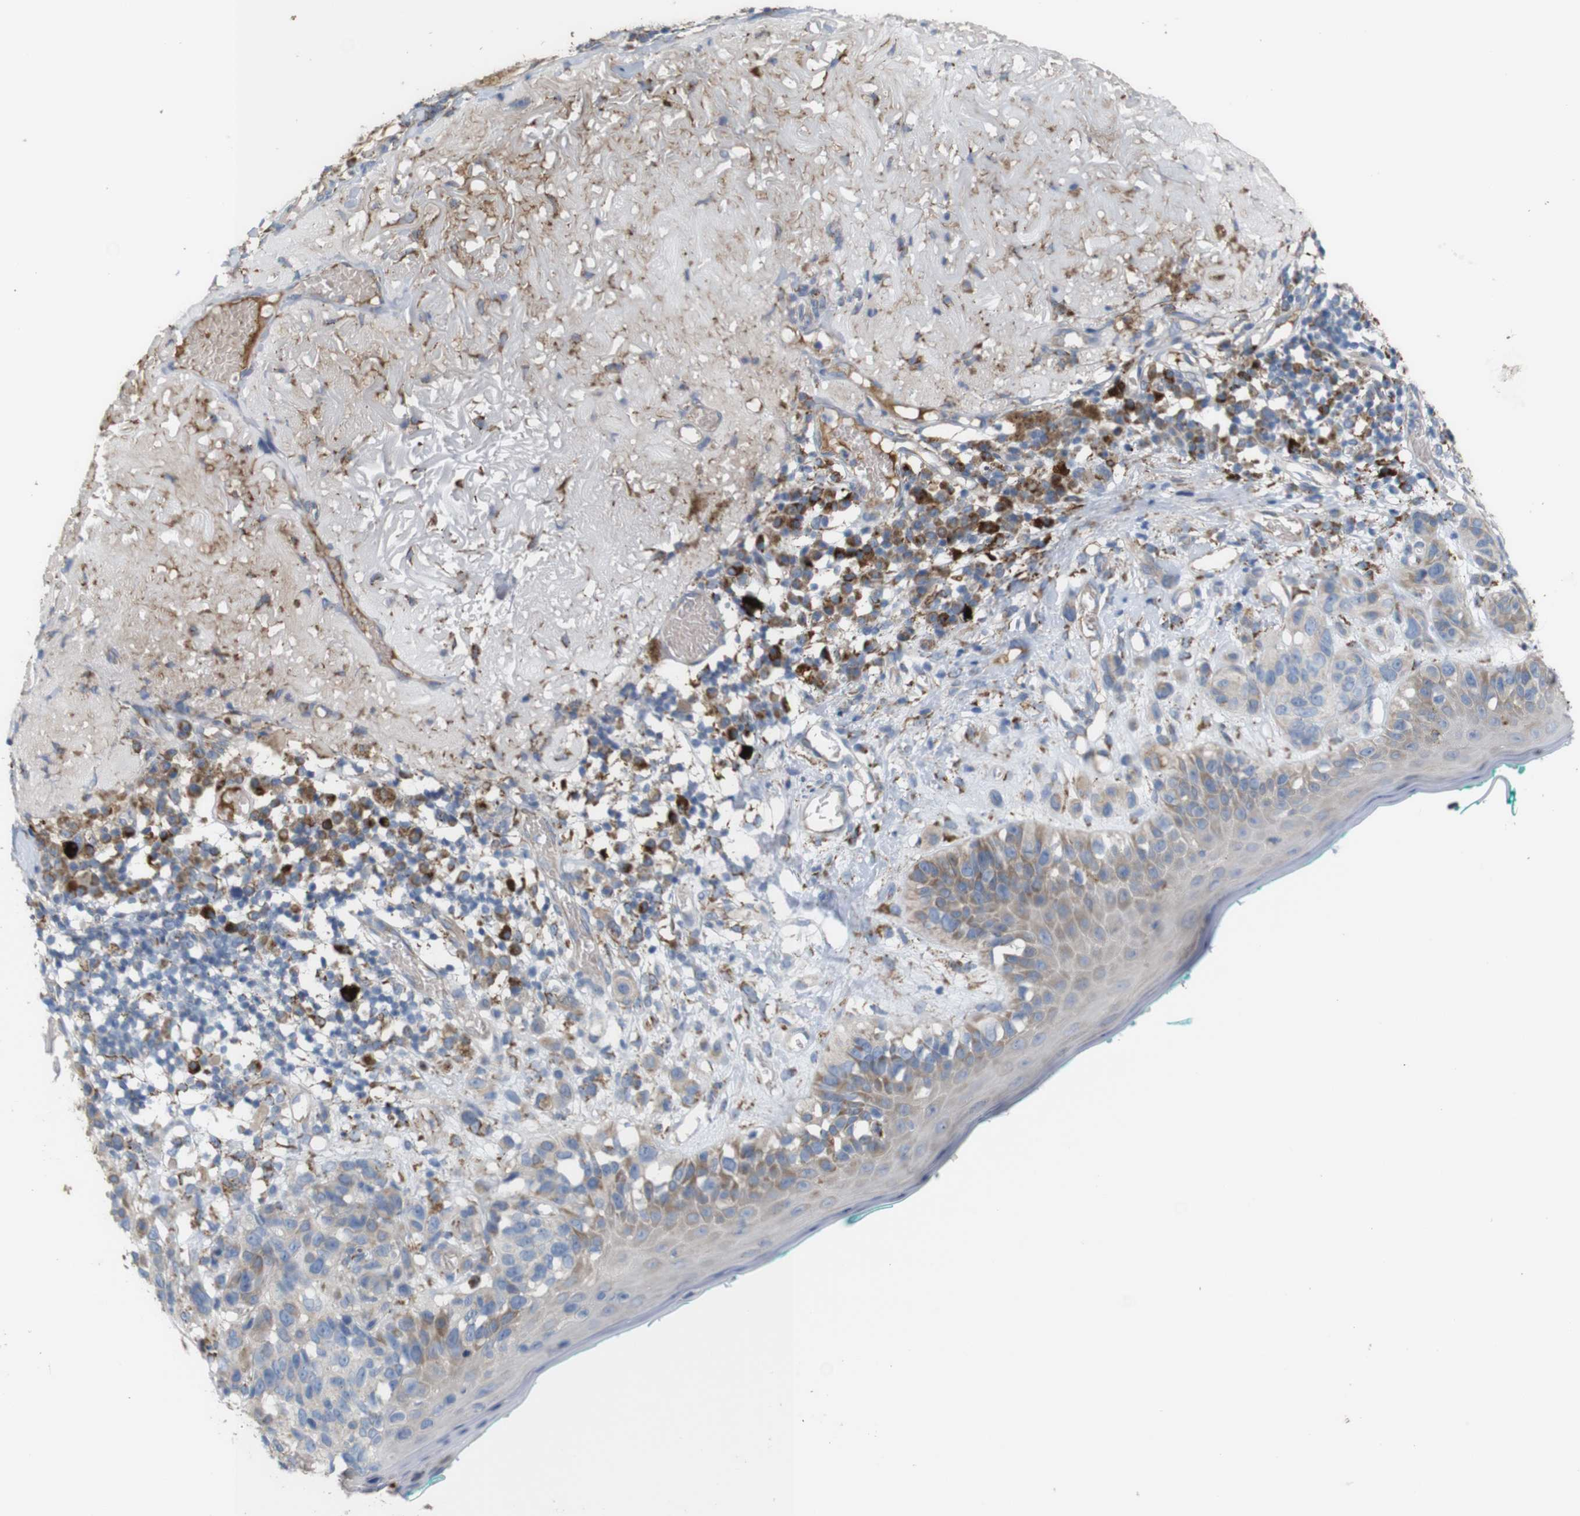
{"staining": {"intensity": "moderate", "quantity": ">75%", "location": "cytoplasmic/membranous"}, "tissue": "melanoma", "cell_type": "Tumor cells", "image_type": "cancer", "snomed": [{"axis": "morphology", "description": "Malignant melanoma in situ"}, {"axis": "morphology", "description": "Malignant melanoma, NOS"}, {"axis": "topography", "description": "Skin"}], "caption": "An image showing moderate cytoplasmic/membranous expression in approximately >75% of tumor cells in melanoma, as visualized by brown immunohistochemical staining.", "gene": "PTPRR", "patient": {"sex": "female", "age": 88}}